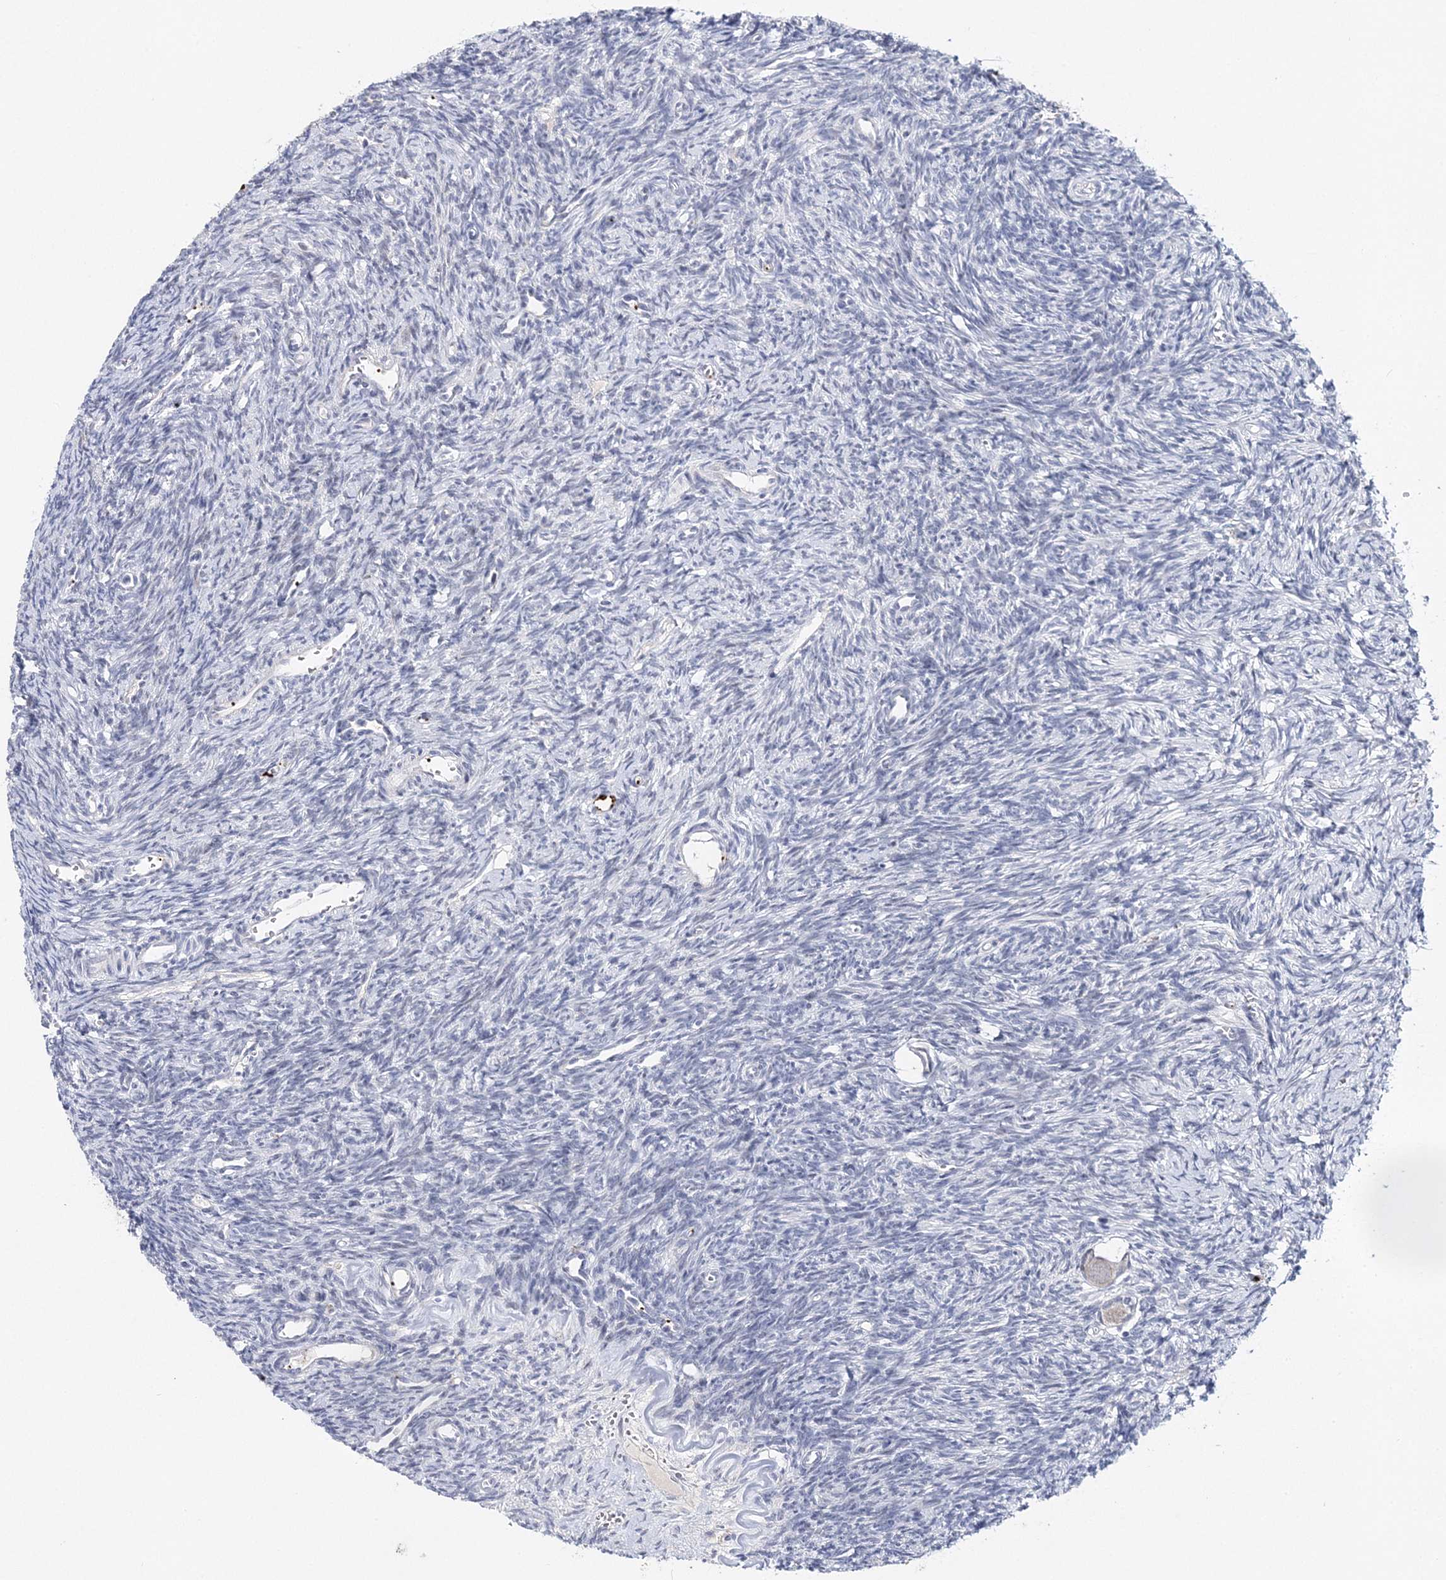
{"staining": {"intensity": "negative", "quantity": "none", "location": "none"}, "tissue": "ovary", "cell_type": "Follicle cells", "image_type": "normal", "snomed": [{"axis": "morphology", "description": "Normal tissue, NOS"}, {"axis": "topography", "description": "Ovary"}], "caption": "This histopathology image is of benign ovary stained with immunohistochemistry to label a protein in brown with the nuclei are counter-stained blue. There is no expression in follicle cells.", "gene": "MYOZ2", "patient": {"sex": "female", "age": 39}}